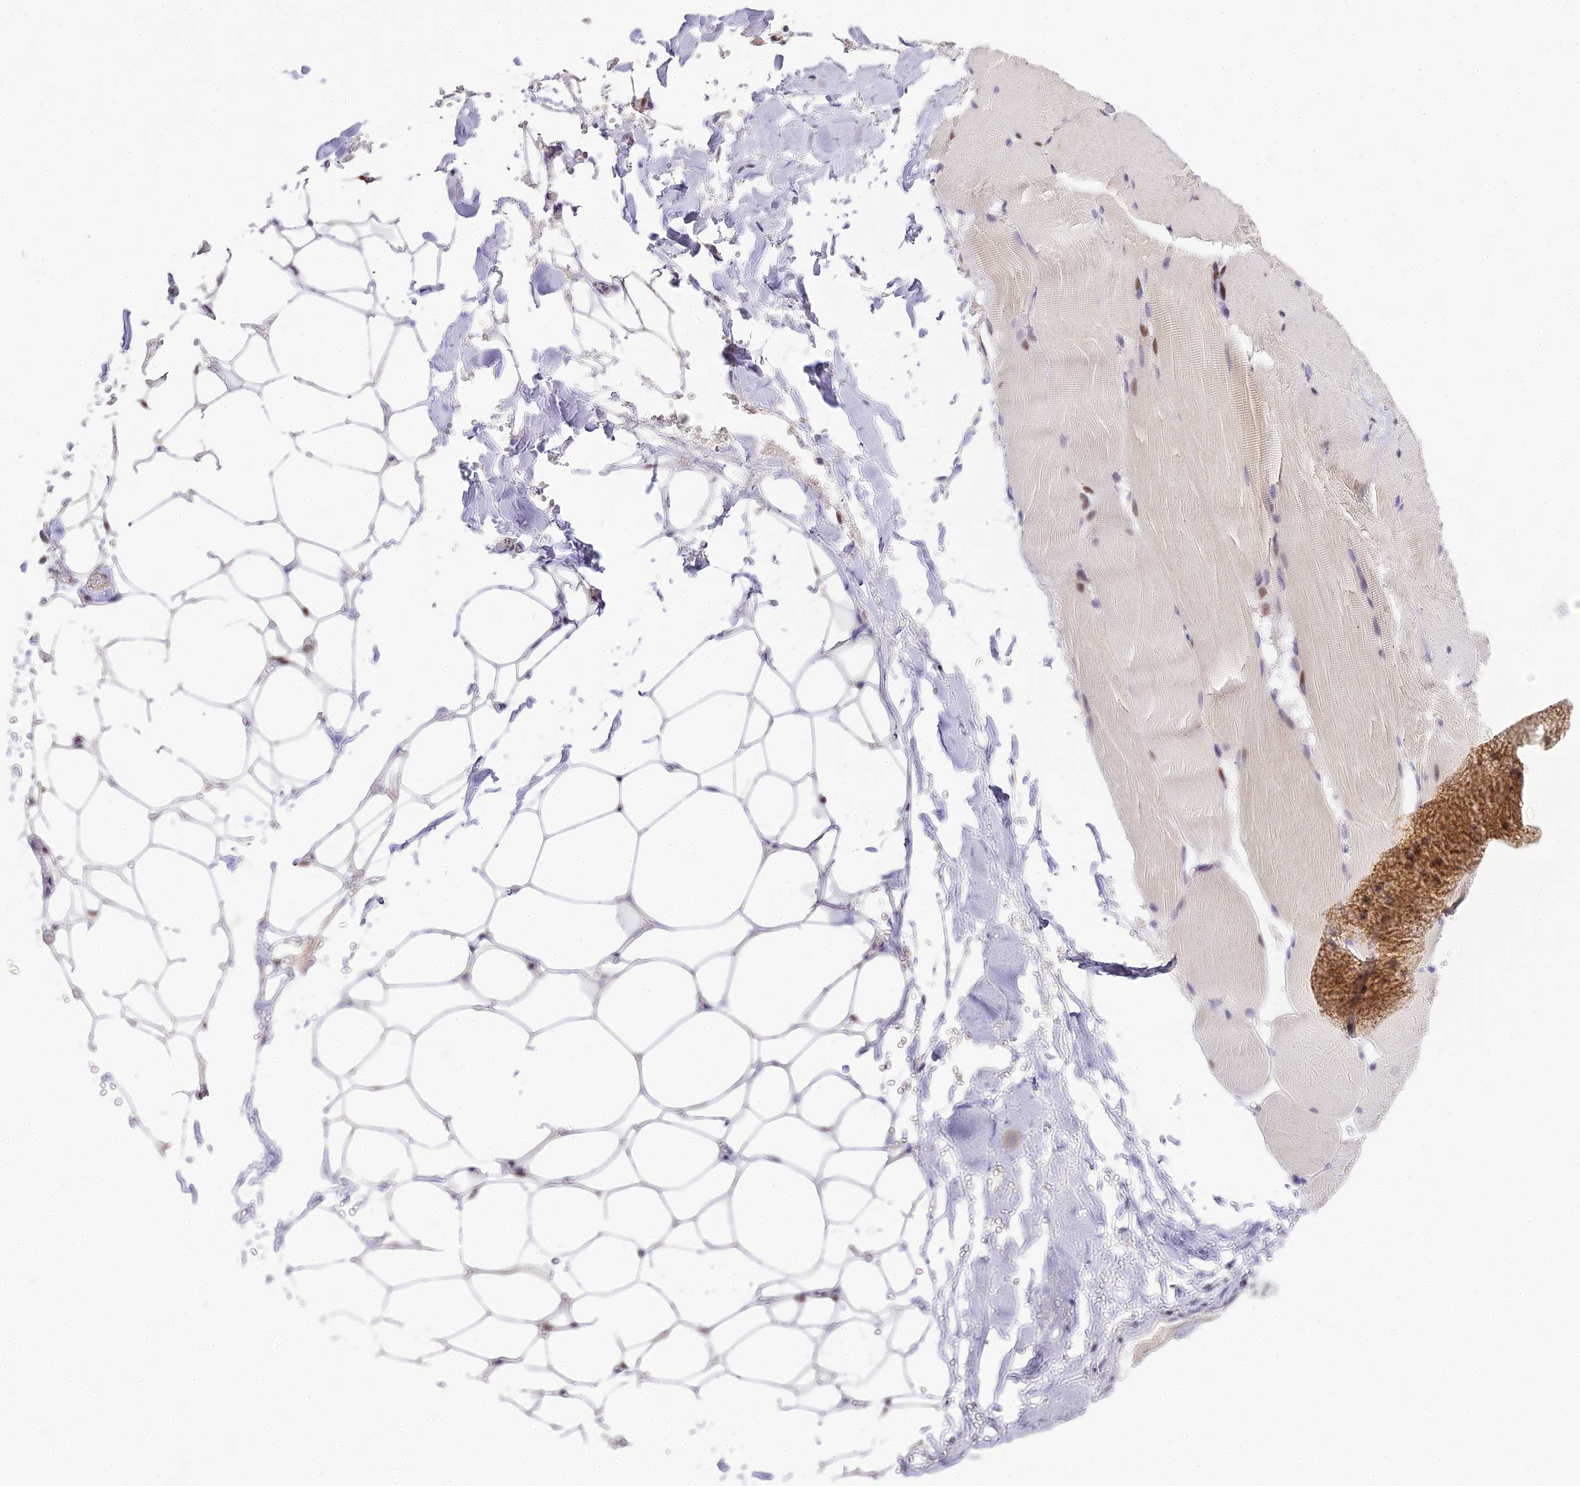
{"staining": {"intensity": "negative", "quantity": "none", "location": "none"}, "tissue": "adipose tissue", "cell_type": "Adipocytes", "image_type": "normal", "snomed": [{"axis": "morphology", "description": "Normal tissue, NOS"}, {"axis": "topography", "description": "Skeletal muscle"}, {"axis": "topography", "description": "Peripheral nerve tissue"}], "caption": "Protein analysis of benign adipose tissue shows no significant positivity in adipocytes.", "gene": "SERP1", "patient": {"sex": "female", "age": 55}}